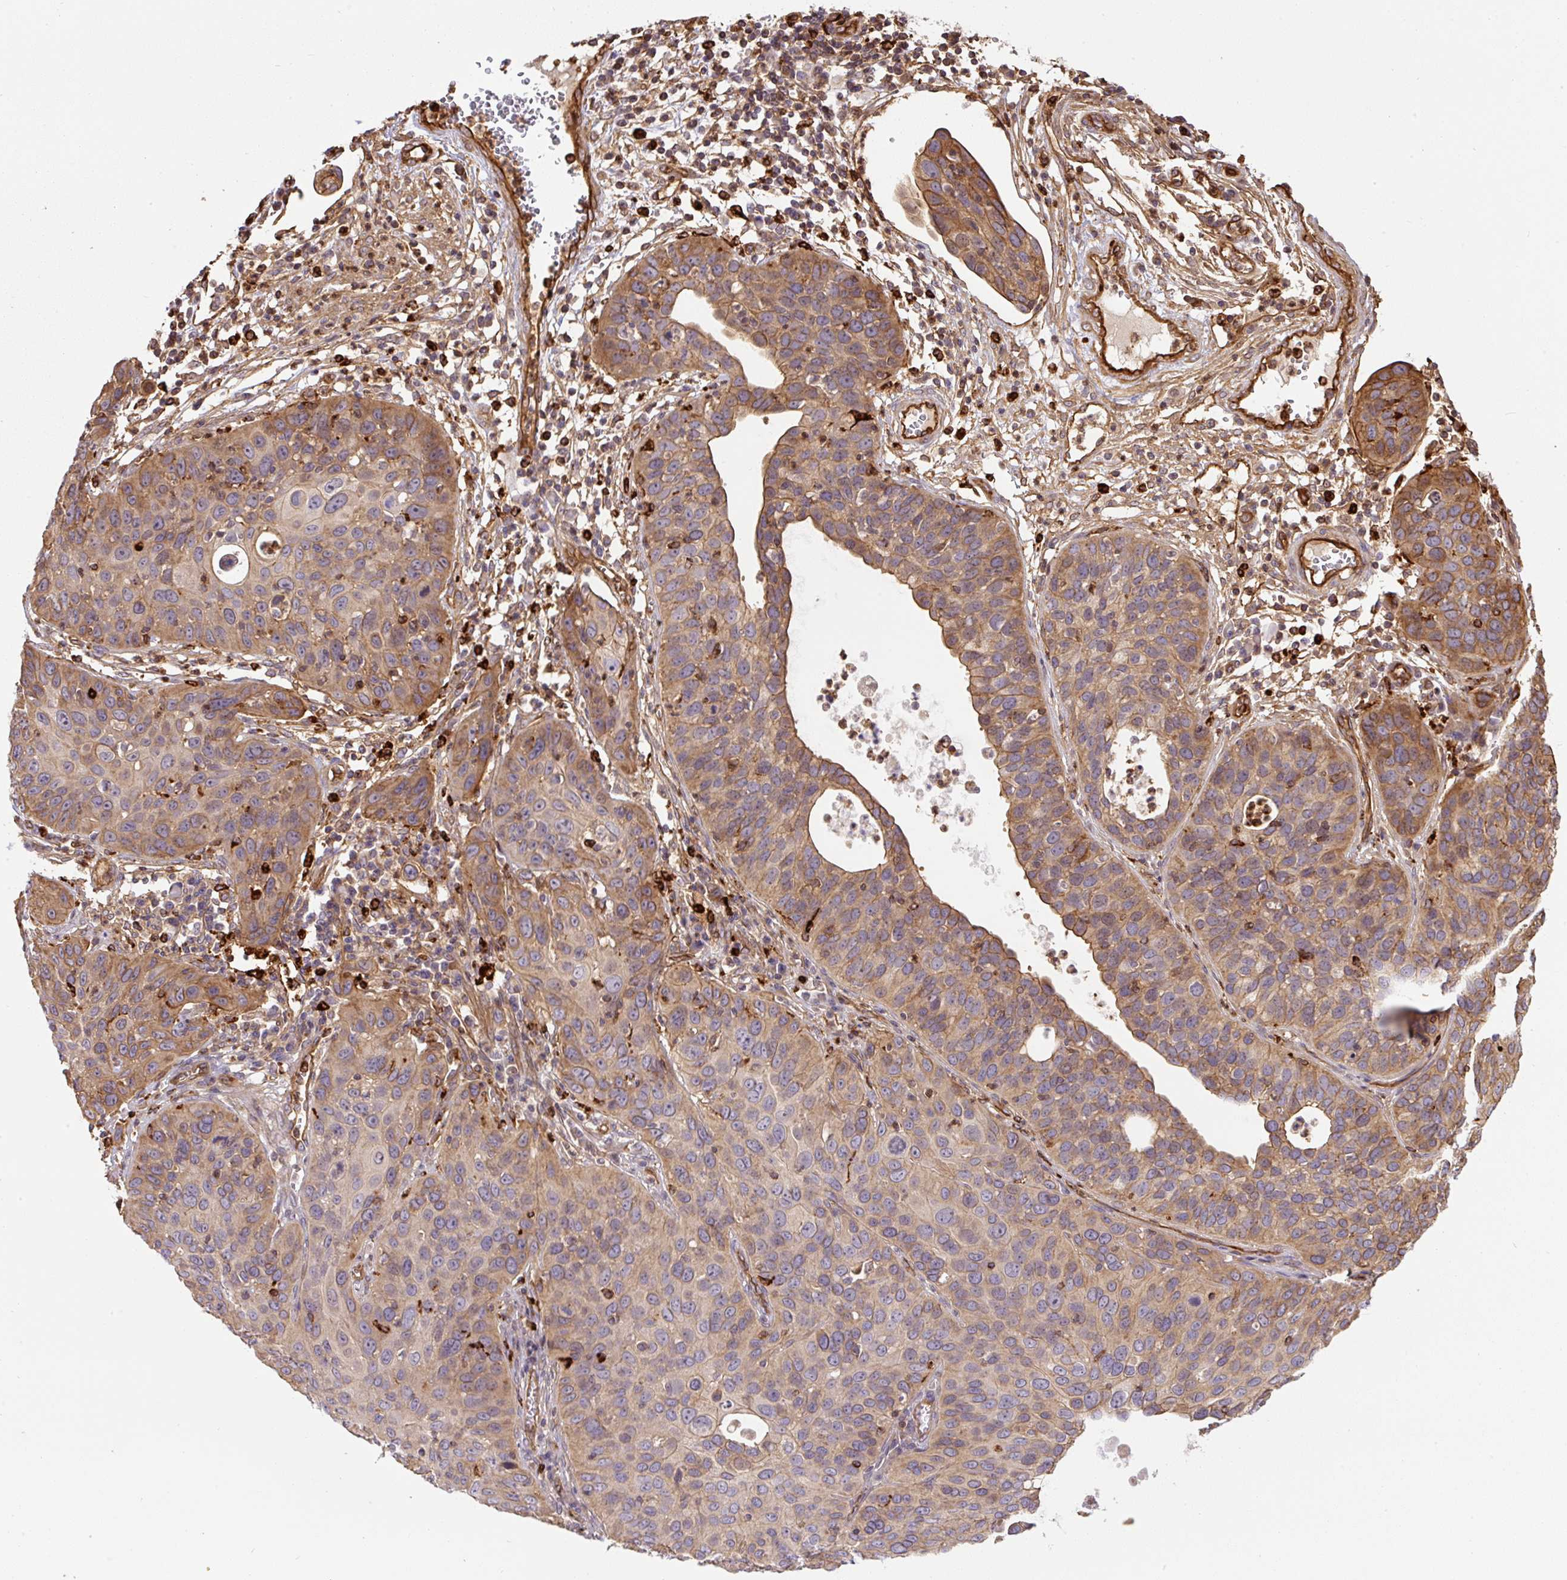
{"staining": {"intensity": "moderate", "quantity": ">75%", "location": "cytoplasmic/membranous"}, "tissue": "cervical cancer", "cell_type": "Tumor cells", "image_type": "cancer", "snomed": [{"axis": "morphology", "description": "Squamous cell carcinoma, NOS"}, {"axis": "topography", "description": "Cervix"}], "caption": "An immunohistochemistry (IHC) histopathology image of tumor tissue is shown. Protein staining in brown highlights moderate cytoplasmic/membranous positivity in cervical cancer (squamous cell carcinoma) within tumor cells.", "gene": "B3GALT5", "patient": {"sex": "female", "age": 36}}